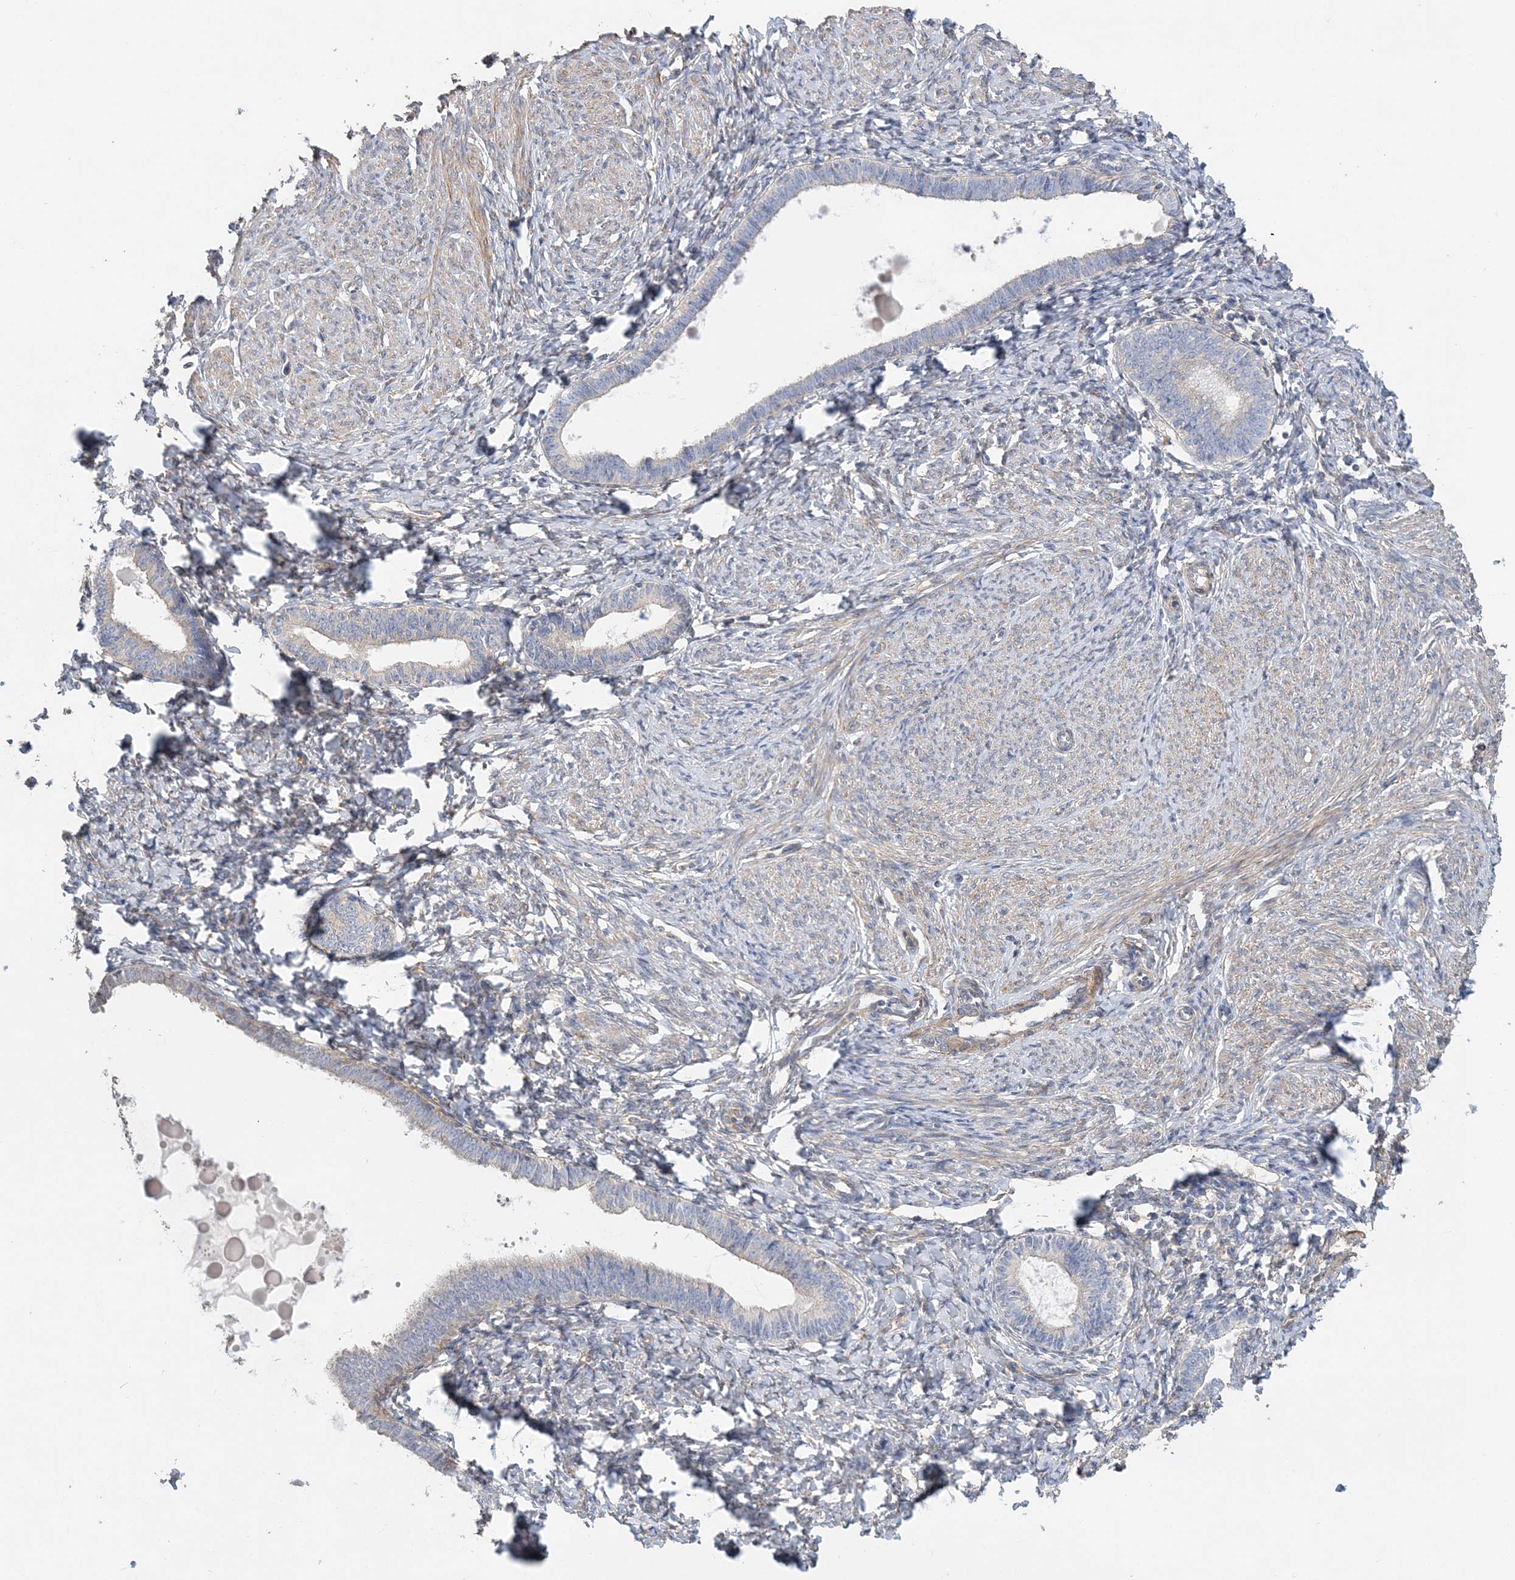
{"staining": {"intensity": "moderate", "quantity": "25%-75%", "location": "cytoplasmic/membranous"}, "tissue": "endometrium", "cell_type": "Cells in endometrial stroma", "image_type": "normal", "snomed": [{"axis": "morphology", "description": "Normal tissue, NOS"}, {"axis": "topography", "description": "Endometrium"}], "caption": "Immunohistochemistry (DAB) staining of unremarkable human endometrium displays moderate cytoplasmic/membranous protein staining in approximately 25%-75% of cells in endometrial stroma. (DAB IHC with brightfield microscopy, high magnification).", "gene": "MAP4K5", "patient": {"sex": "female", "age": 72}}